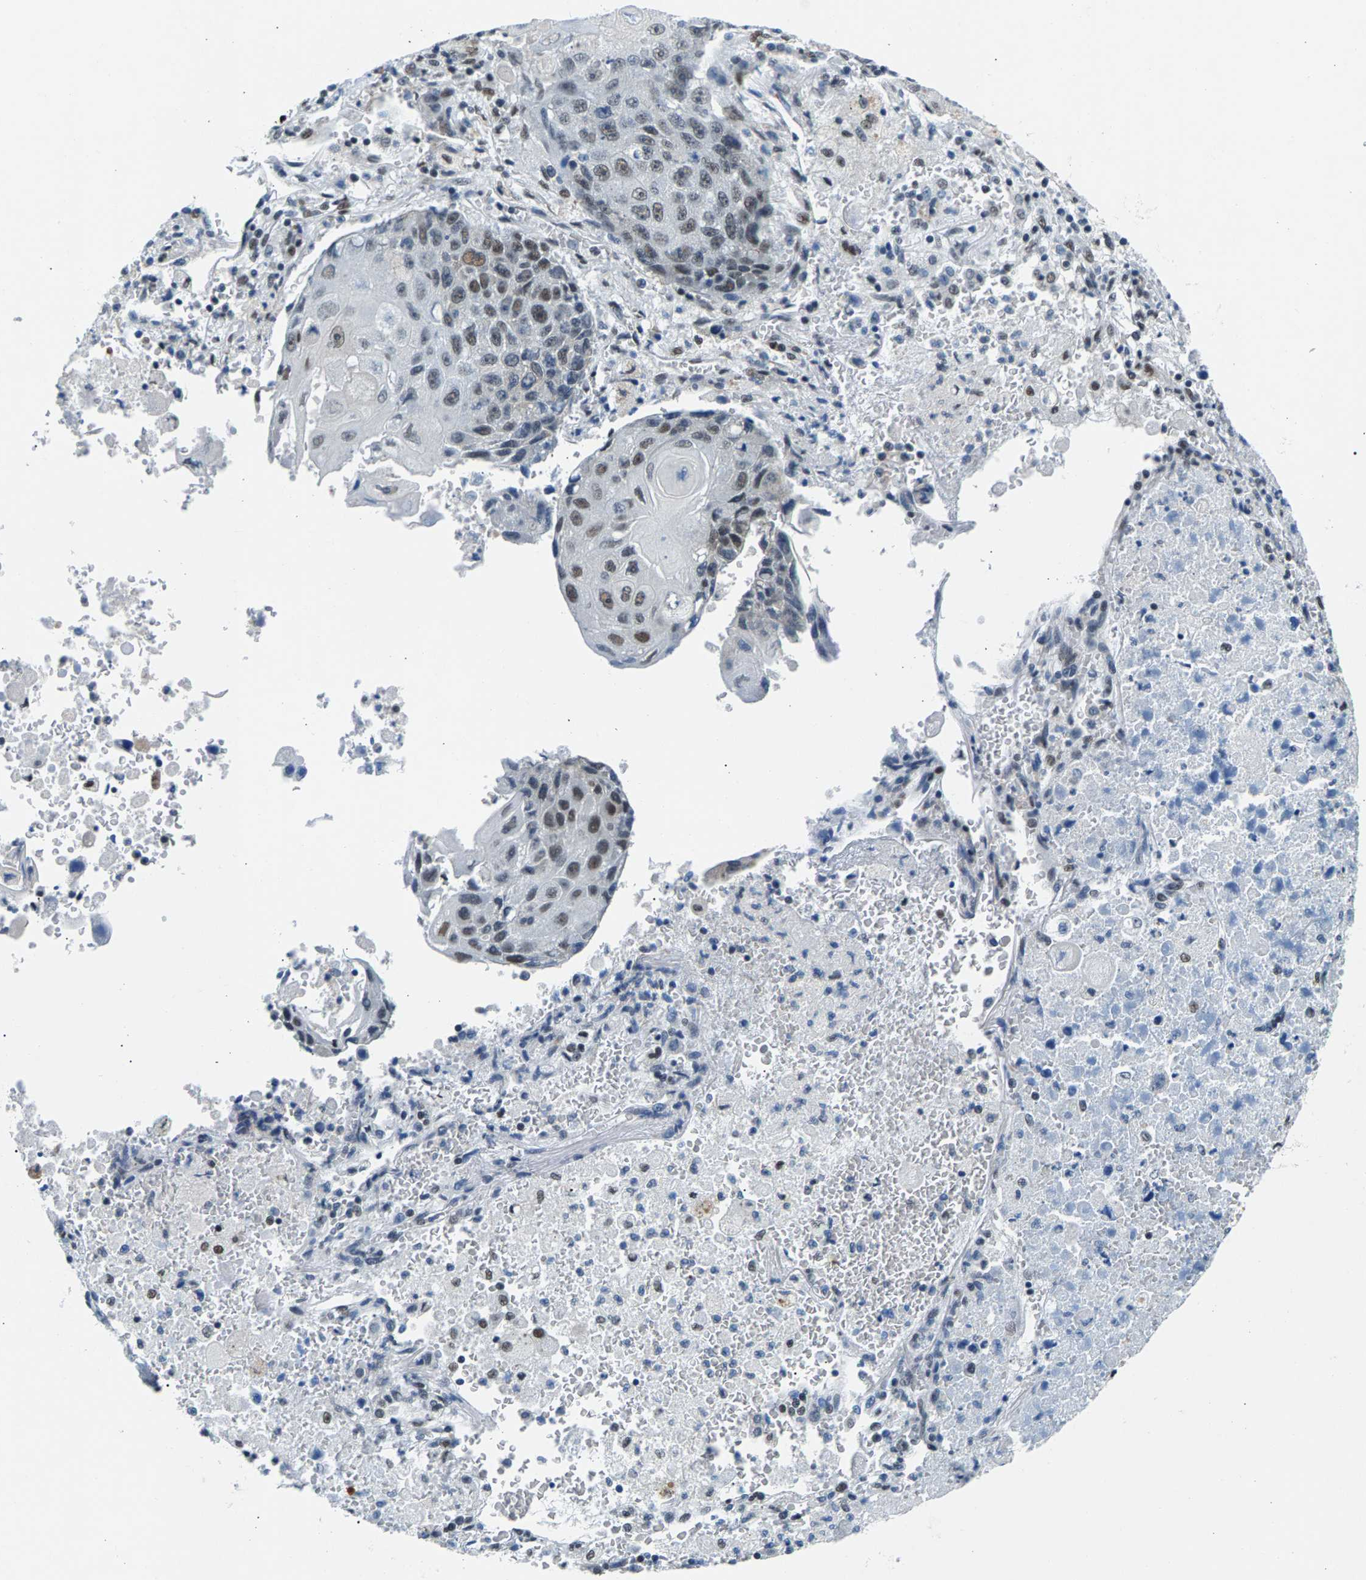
{"staining": {"intensity": "moderate", "quantity": "<25%", "location": "nuclear"}, "tissue": "lung cancer", "cell_type": "Tumor cells", "image_type": "cancer", "snomed": [{"axis": "morphology", "description": "Squamous cell carcinoma, NOS"}, {"axis": "topography", "description": "Lung"}], "caption": "Squamous cell carcinoma (lung) stained with DAB (3,3'-diaminobenzidine) immunohistochemistry shows low levels of moderate nuclear expression in about <25% of tumor cells. The protein is stained brown, and the nuclei are stained in blue (DAB (3,3'-diaminobenzidine) IHC with brightfield microscopy, high magnification).", "gene": "ATF2", "patient": {"sex": "male", "age": 61}}